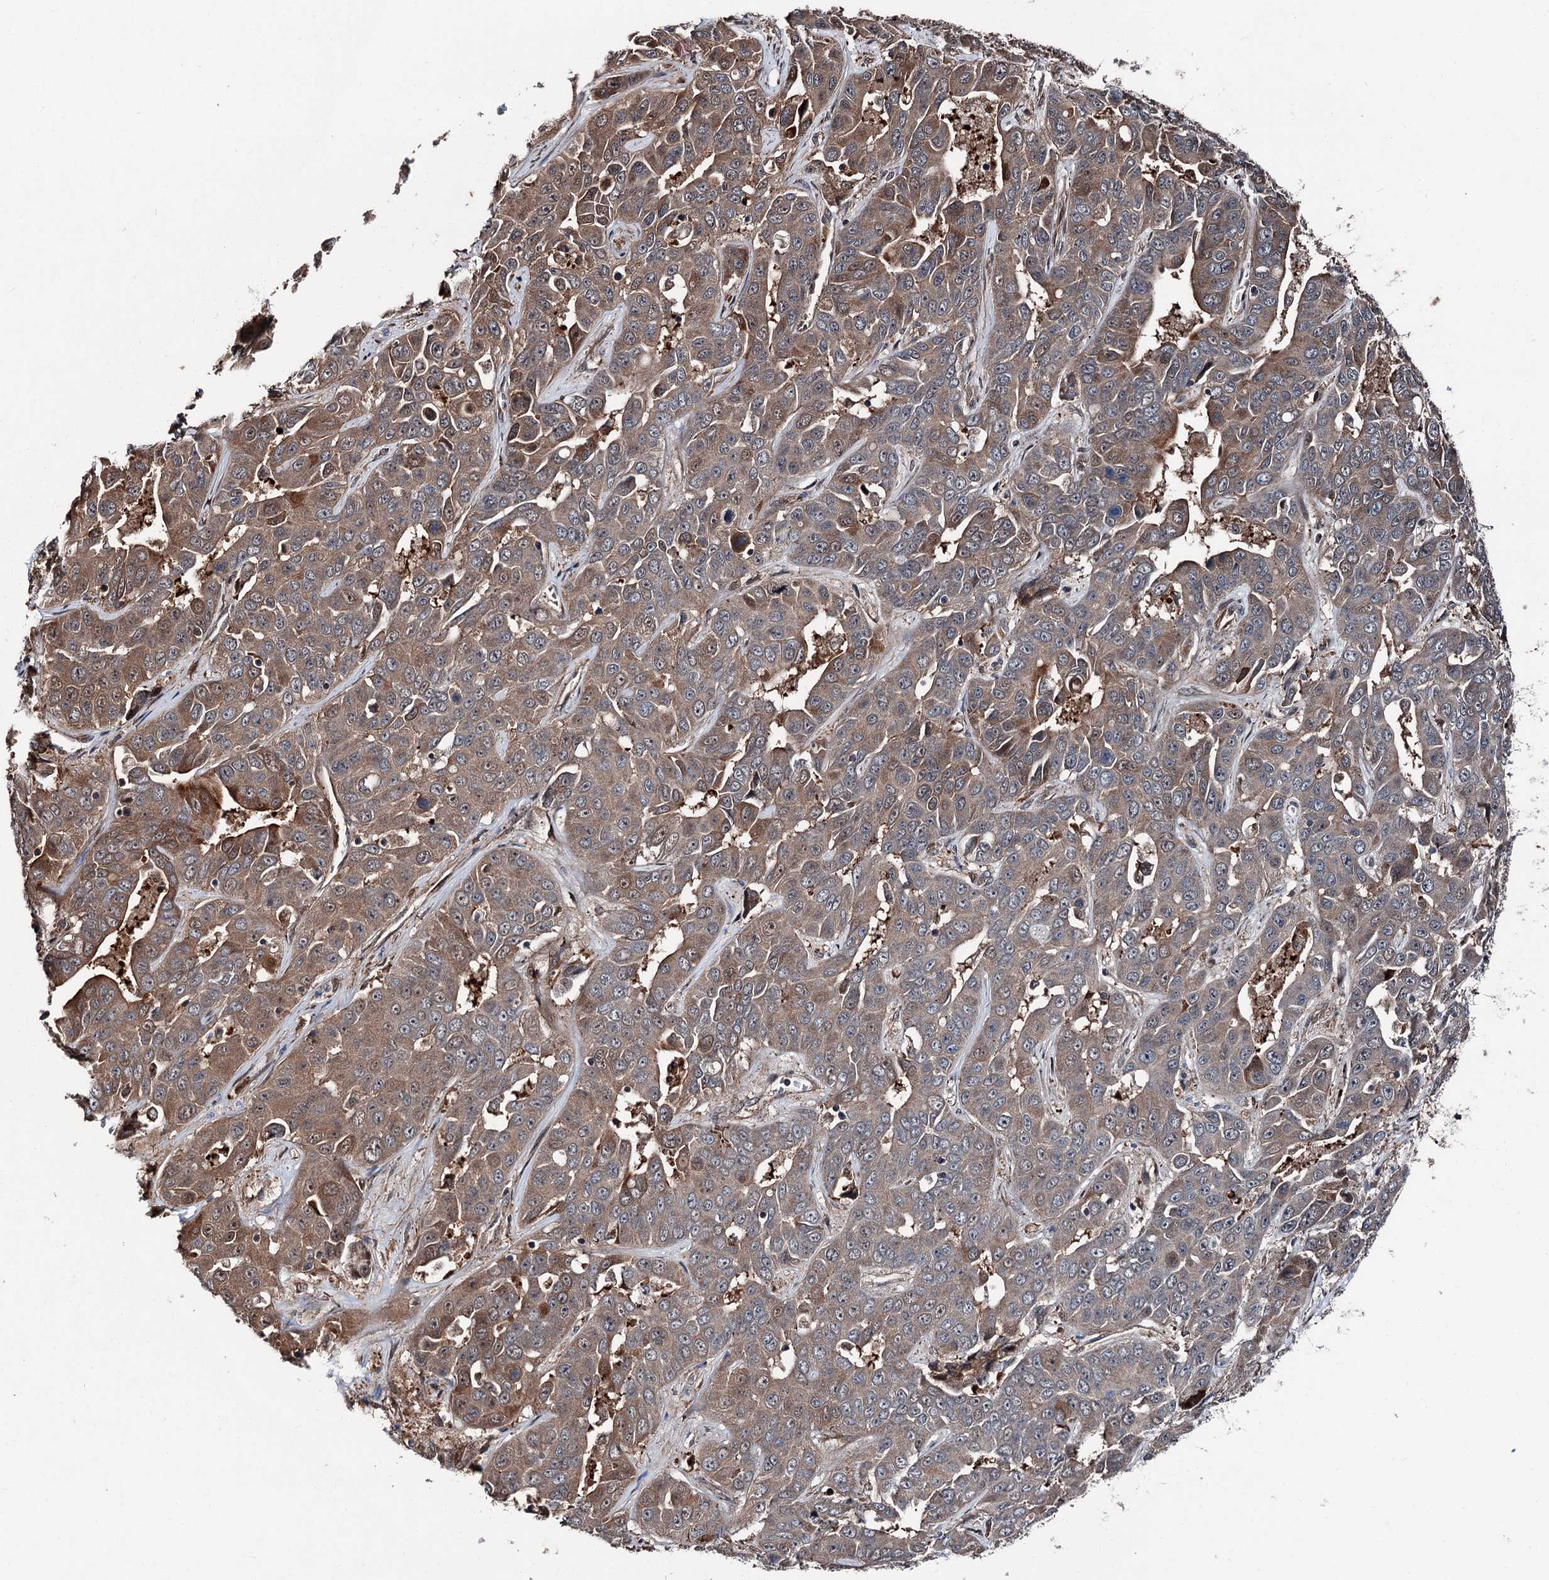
{"staining": {"intensity": "moderate", "quantity": ">75%", "location": "cytoplasmic/membranous"}, "tissue": "liver cancer", "cell_type": "Tumor cells", "image_type": "cancer", "snomed": [{"axis": "morphology", "description": "Cholangiocarcinoma"}, {"axis": "topography", "description": "Liver"}], "caption": "Brown immunohistochemical staining in liver cancer shows moderate cytoplasmic/membranous staining in approximately >75% of tumor cells.", "gene": "PSMD13", "patient": {"sex": "female", "age": 52}}